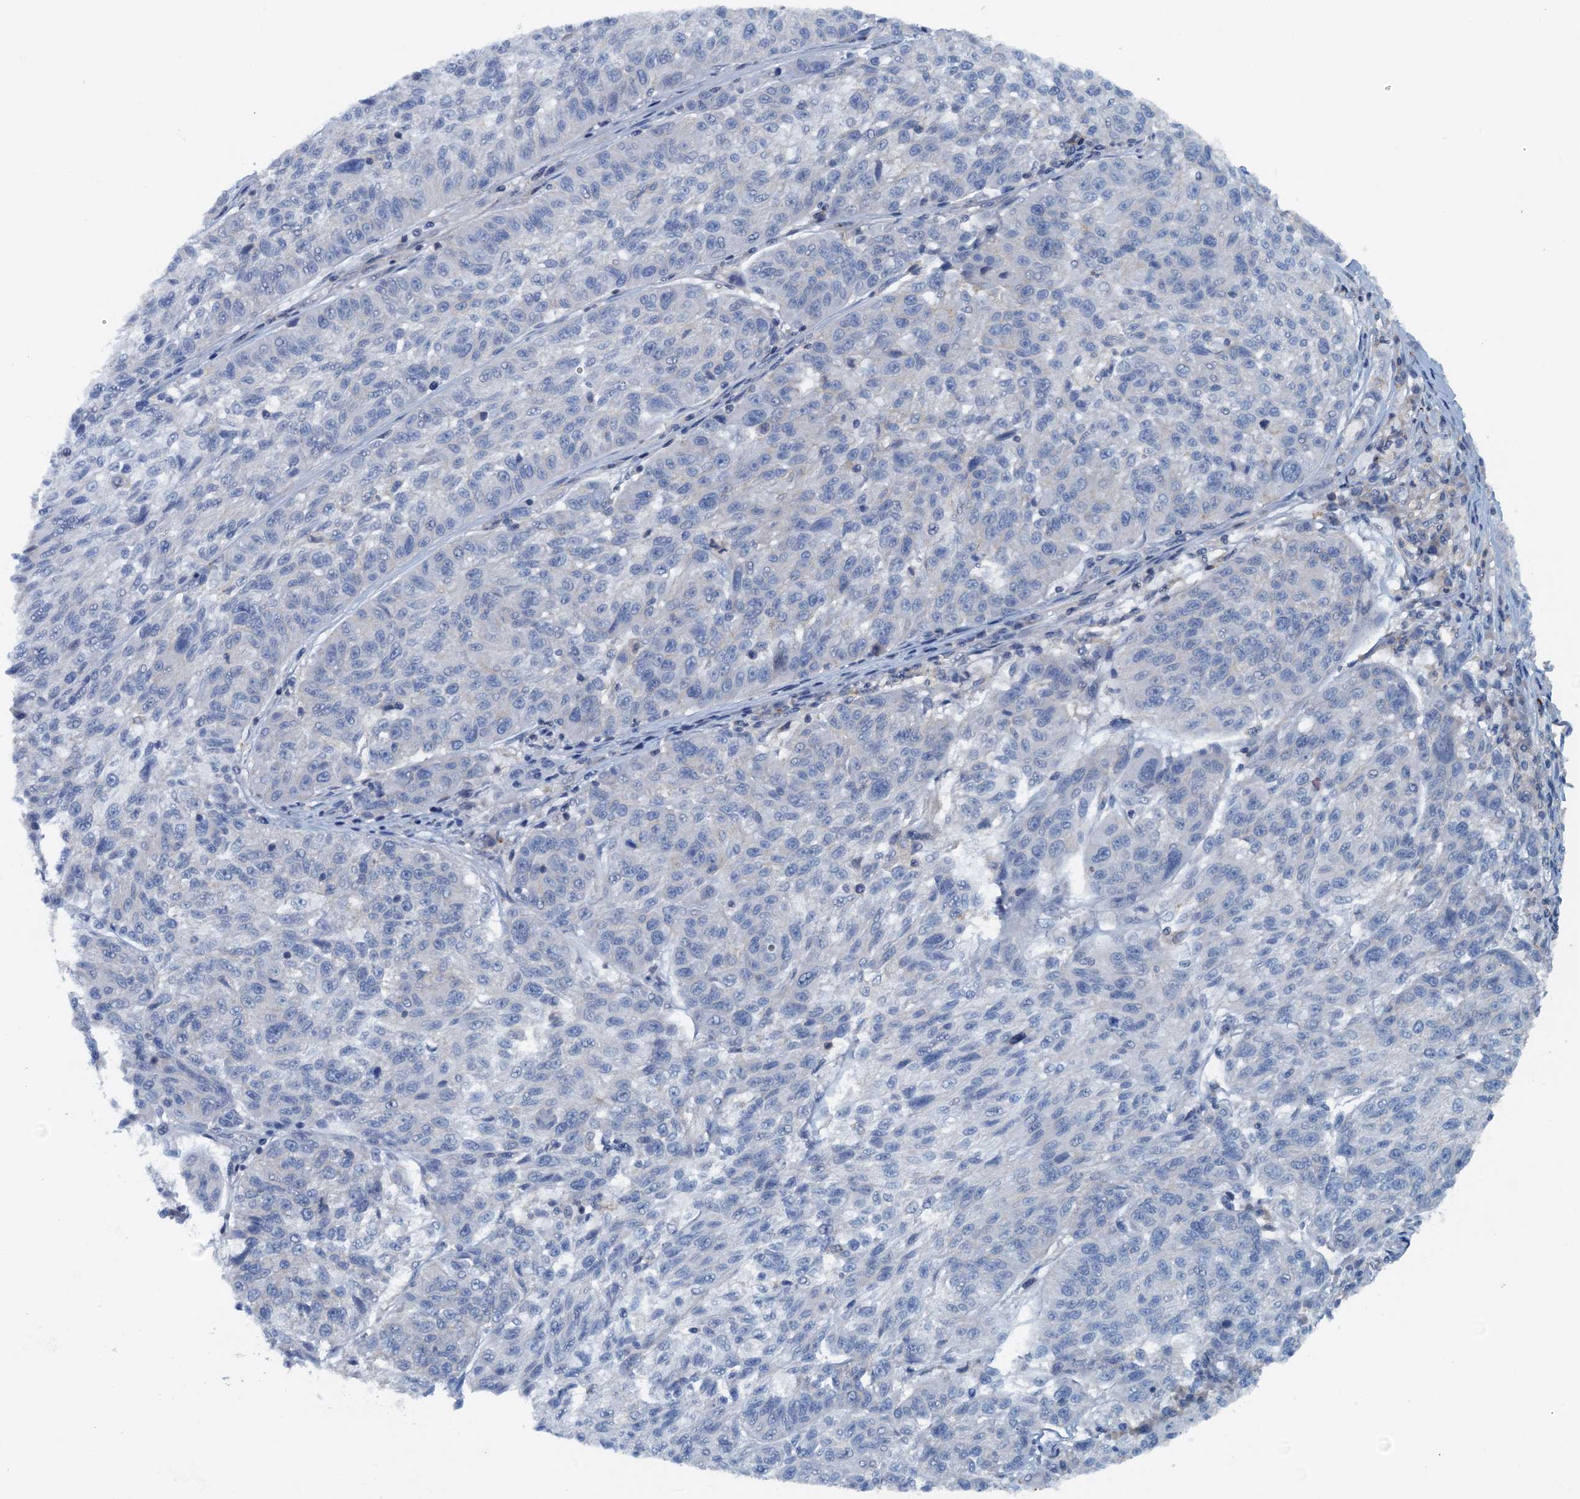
{"staining": {"intensity": "negative", "quantity": "none", "location": "none"}, "tissue": "melanoma", "cell_type": "Tumor cells", "image_type": "cancer", "snomed": [{"axis": "morphology", "description": "Malignant melanoma, NOS"}, {"axis": "topography", "description": "Skin"}], "caption": "This micrograph is of melanoma stained with IHC to label a protein in brown with the nuclei are counter-stained blue. There is no positivity in tumor cells. (Immunohistochemistry, brightfield microscopy, high magnification).", "gene": "THAP10", "patient": {"sex": "male", "age": 53}}